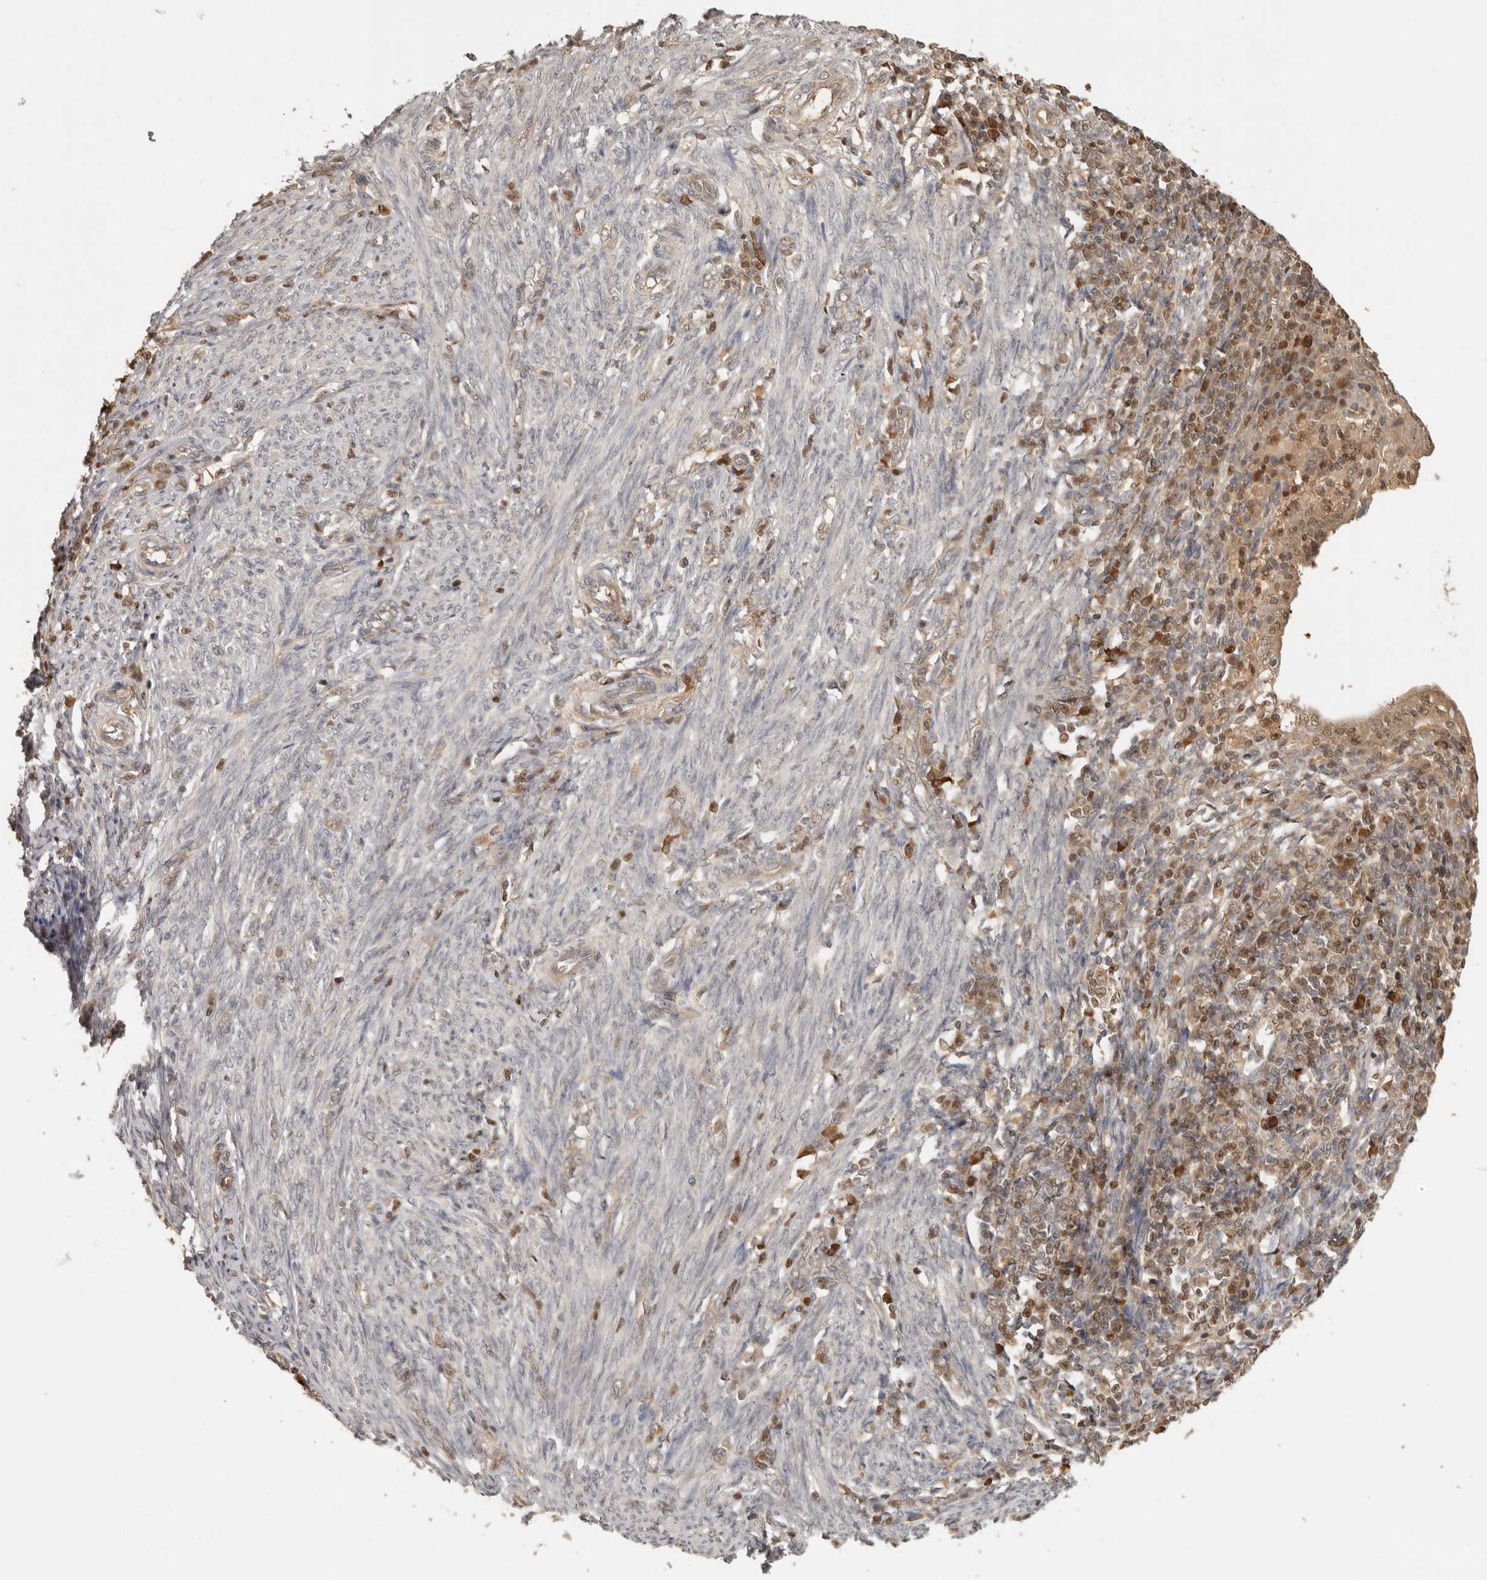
{"staining": {"intensity": "weak", "quantity": "25%-75%", "location": "cytoplasmic/membranous,nuclear"}, "tissue": "endometrial cancer", "cell_type": "Tumor cells", "image_type": "cancer", "snomed": [{"axis": "morphology", "description": "Adenocarcinoma, NOS"}, {"axis": "topography", "description": "Uterus"}], "caption": "IHC staining of endometrial cancer, which displays low levels of weak cytoplasmic/membranous and nuclear expression in about 25%-75% of tumor cells indicating weak cytoplasmic/membranous and nuclear protein positivity. The staining was performed using DAB (brown) for protein detection and nuclei were counterstained in hematoxylin (blue).", "gene": "PSMA5", "patient": {"sex": "female", "age": 77}}